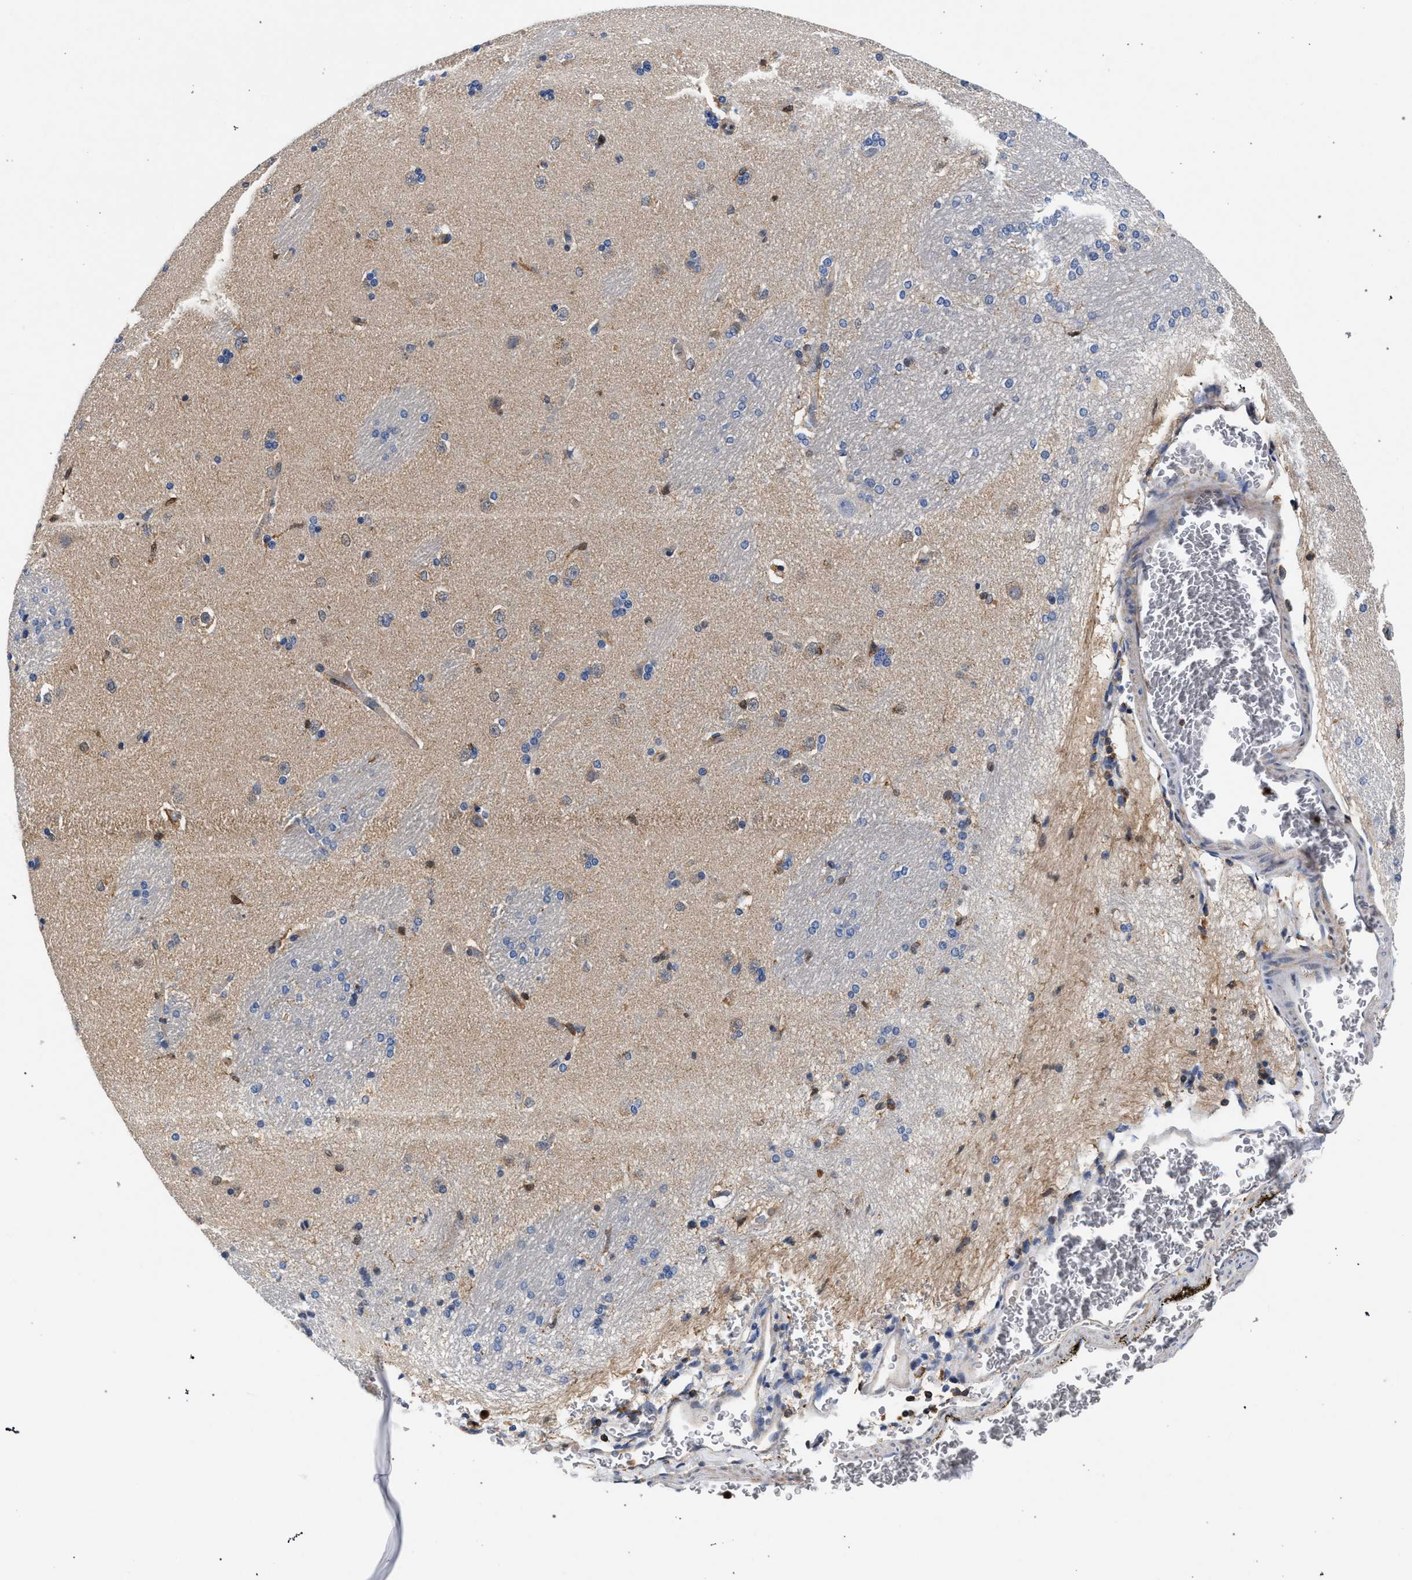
{"staining": {"intensity": "moderate", "quantity": "<25%", "location": "cytoplasmic/membranous"}, "tissue": "caudate", "cell_type": "Glial cells", "image_type": "normal", "snomed": [{"axis": "morphology", "description": "Normal tissue, NOS"}, {"axis": "topography", "description": "Lateral ventricle wall"}], "caption": "Immunohistochemical staining of unremarkable human caudate shows moderate cytoplasmic/membranous protein expression in about <25% of glial cells.", "gene": "LASP1", "patient": {"sex": "female", "age": 19}}